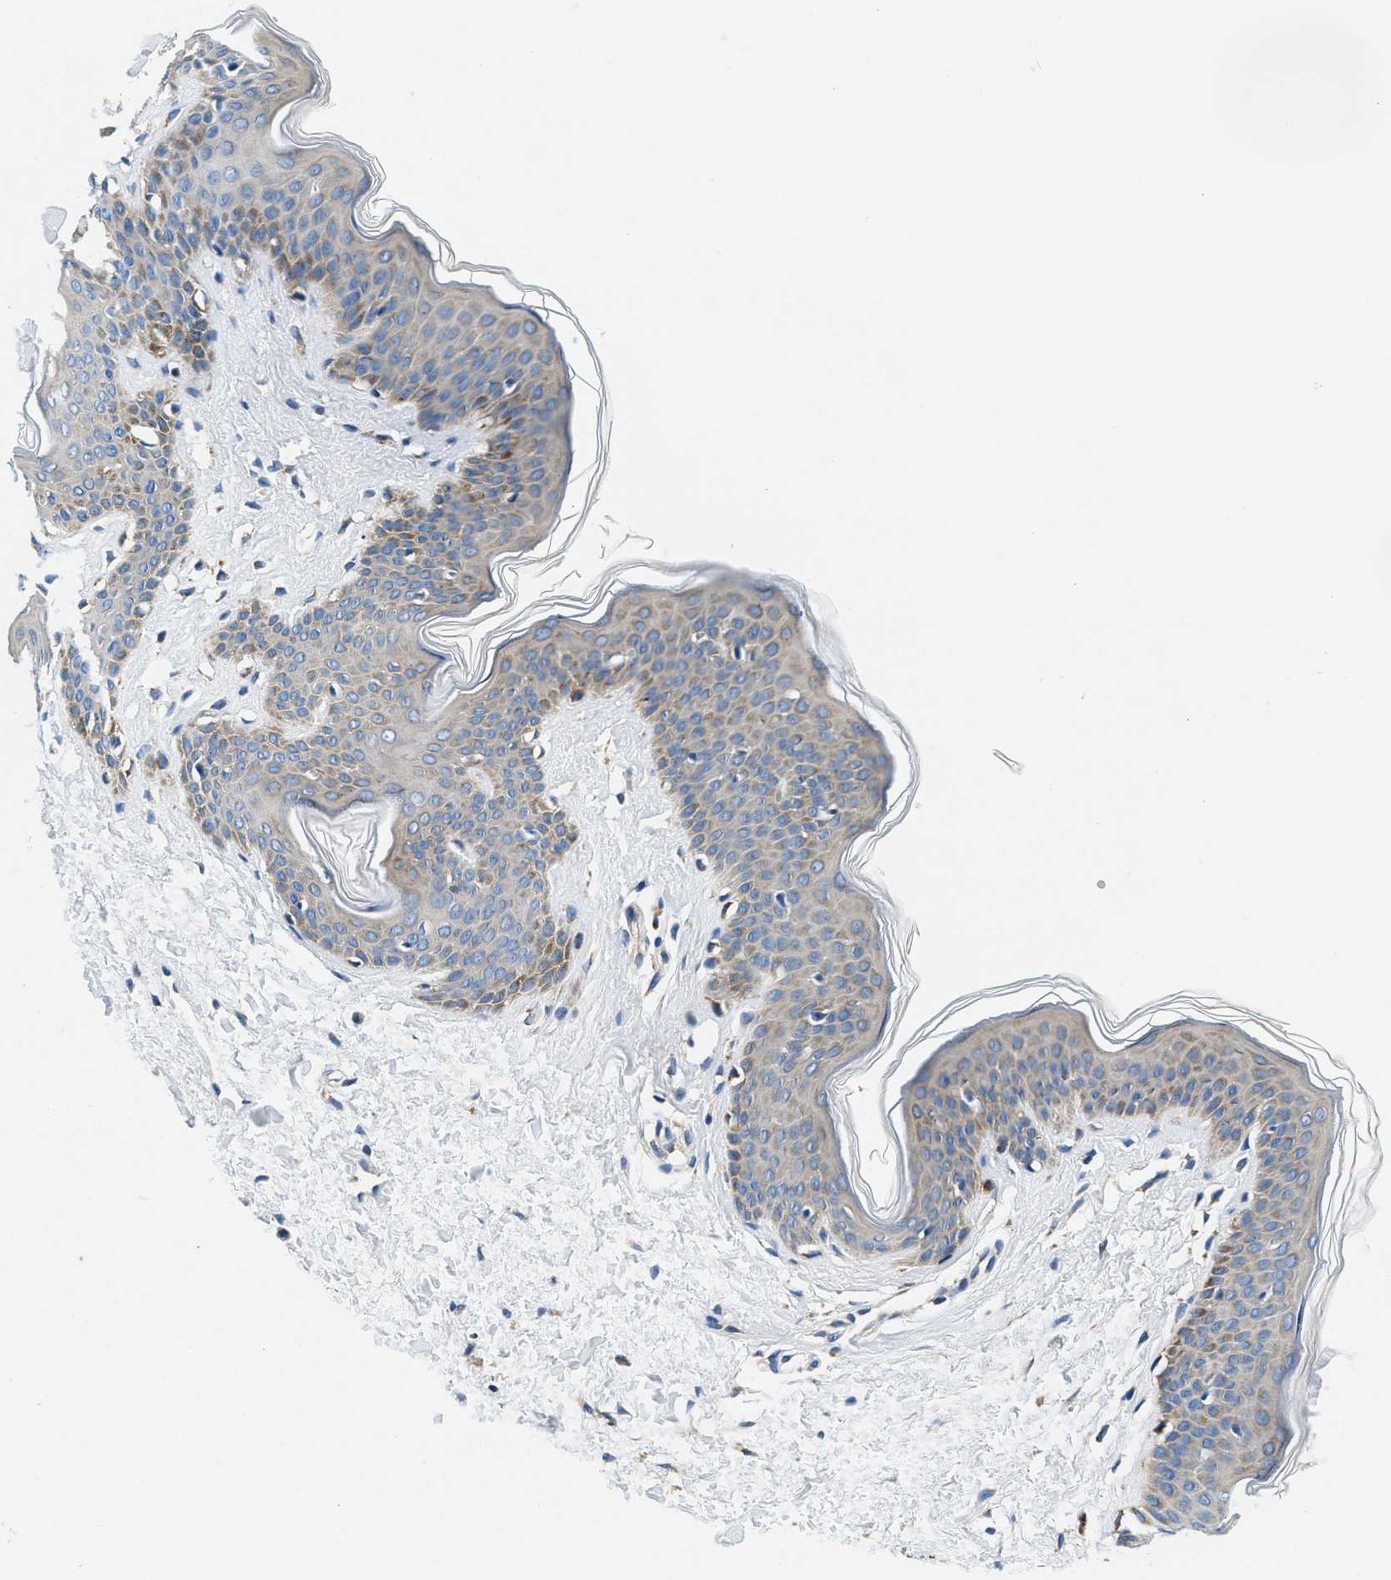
{"staining": {"intensity": "moderate", "quantity": ">75%", "location": "cytoplasmic/membranous"}, "tissue": "skin", "cell_type": "Fibroblasts", "image_type": "normal", "snomed": [{"axis": "morphology", "description": "Normal tissue, NOS"}, {"axis": "topography", "description": "Skin"}], "caption": "Immunohistochemistry photomicrograph of benign skin: human skin stained using immunohistochemistry reveals medium levels of moderate protein expression localized specifically in the cytoplasmic/membranous of fibroblasts, appearing as a cytoplasmic/membranous brown color.", "gene": "SAMD4B", "patient": {"sex": "female", "age": 17}}